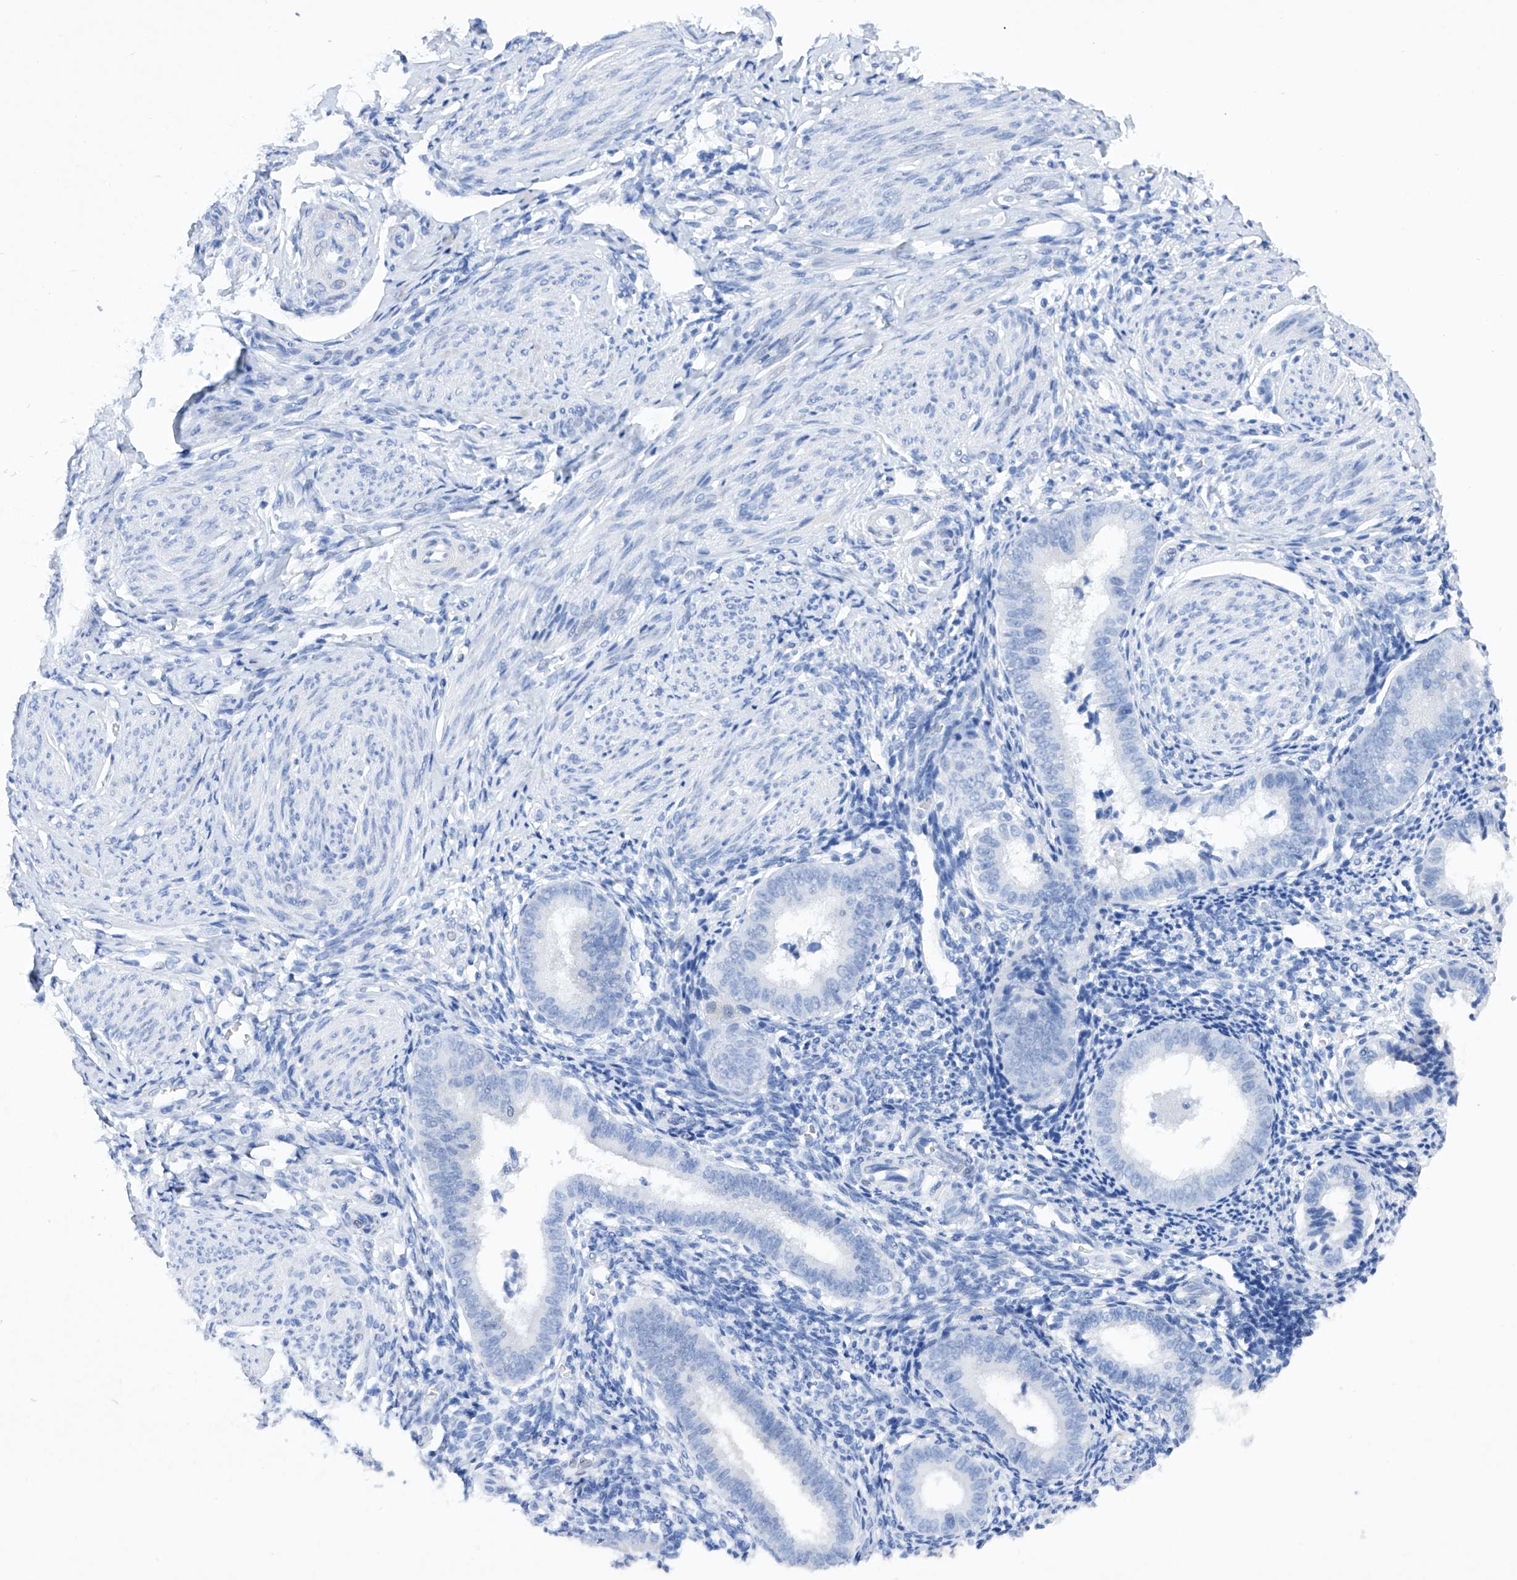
{"staining": {"intensity": "negative", "quantity": "none", "location": "none"}, "tissue": "endometrium", "cell_type": "Cells in endometrial stroma", "image_type": "normal", "snomed": [{"axis": "morphology", "description": "Normal tissue, NOS"}, {"axis": "topography", "description": "Uterus"}, {"axis": "topography", "description": "Endometrium"}], "caption": "Immunohistochemical staining of normal endometrium exhibits no significant positivity in cells in endometrial stroma.", "gene": "BARX2", "patient": {"sex": "female", "age": 48}}